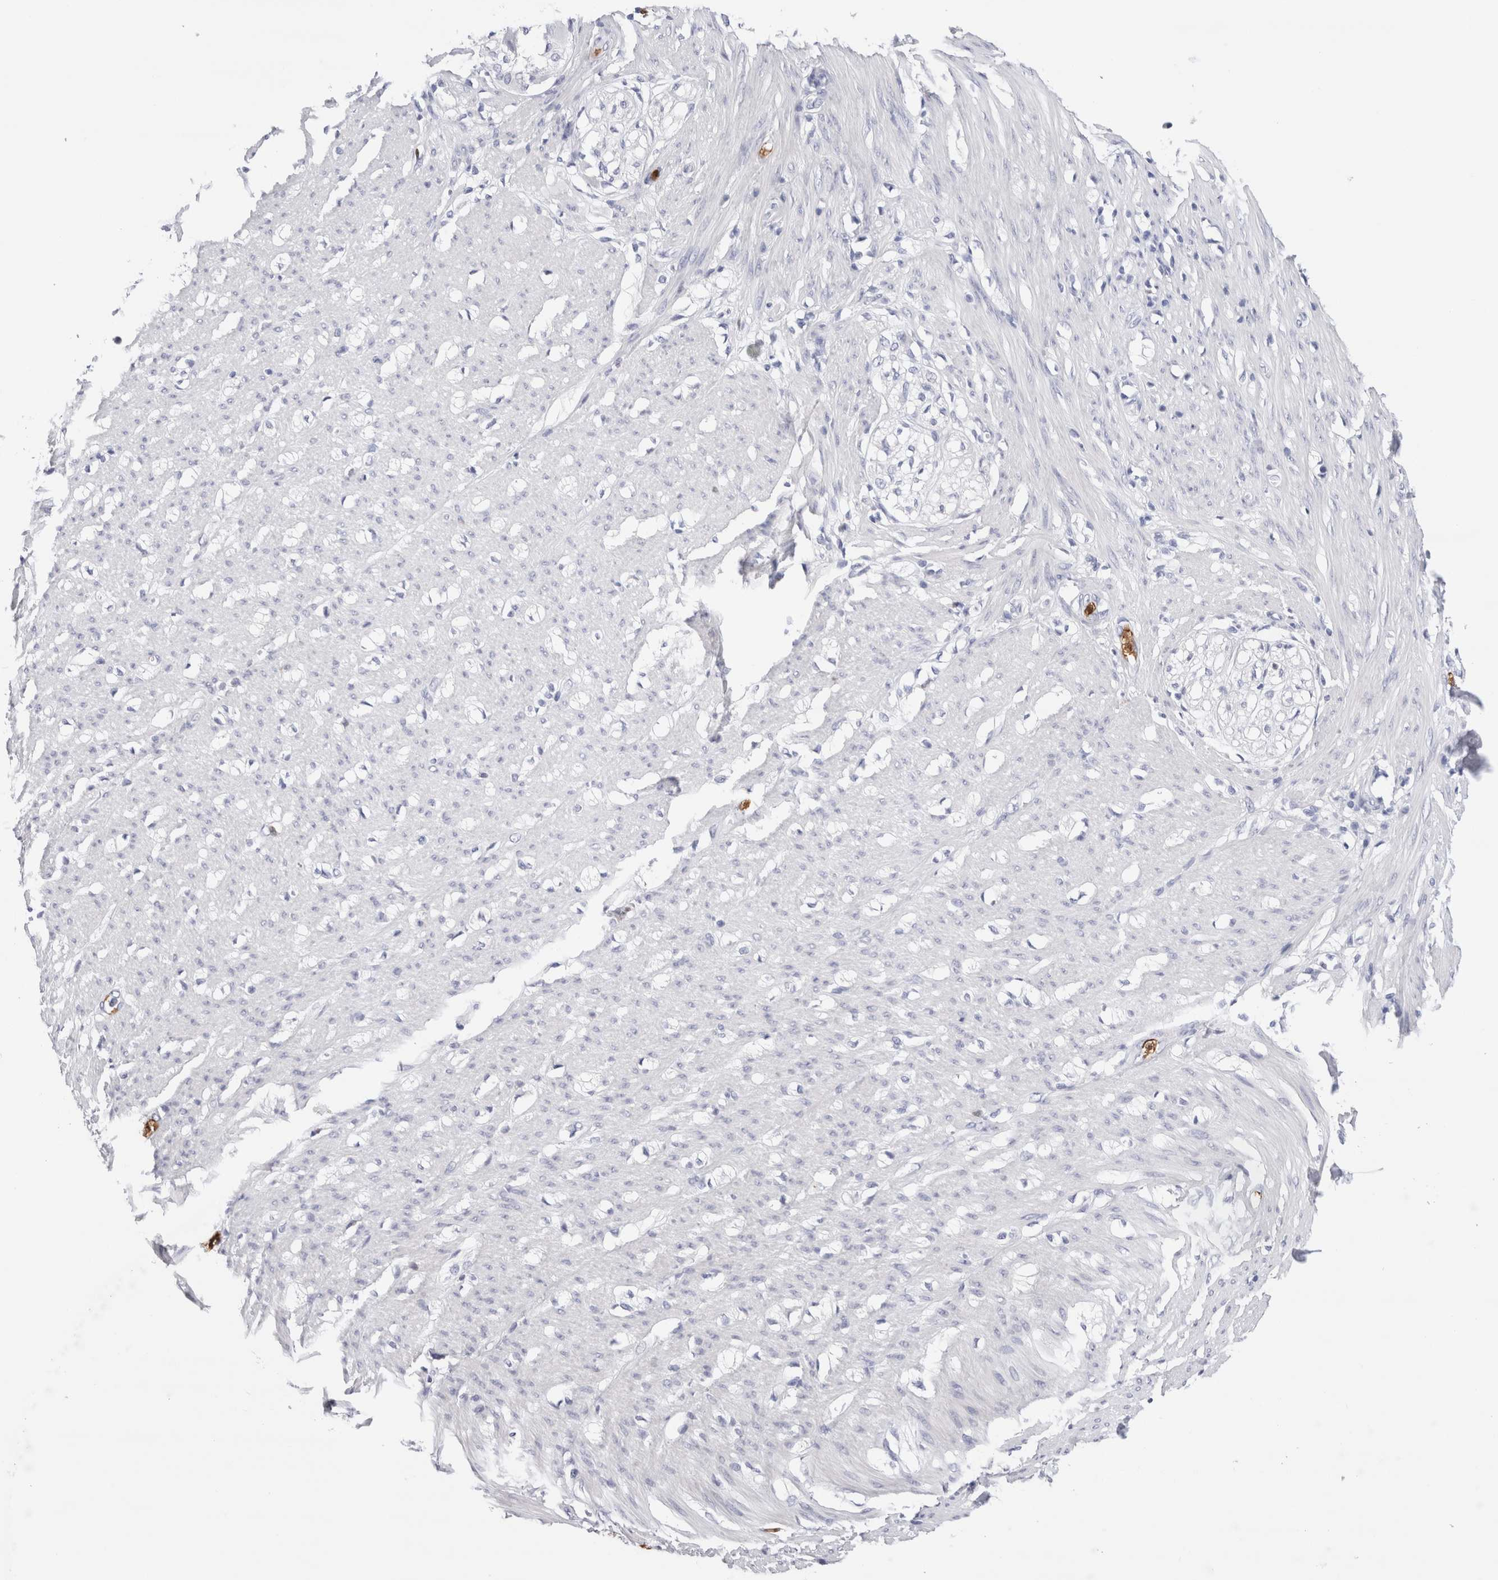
{"staining": {"intensity": "negative", "quantity": "none", "location": "none"}, "tissue": "smooth muscle", "cell_type": "Smooth muscle cells", "image_type": "normal", "snomed": [{"axis": "morphology", "description": "Normal tissue, NOS"}, {"axis": "morphology", "description": "Adenocarcinoma, NOS"}, {"axis": "topography", "description": "Colon"}, {"axis": "topography", "description": "Peripheral nerve tissue"}], "caption": "Histopathology image shows no protein expression in smooth muscle cells of unremarkable smooth muscle.", "gene": "SLC10A5", "patient": {"sex": "male", "age": 14}}